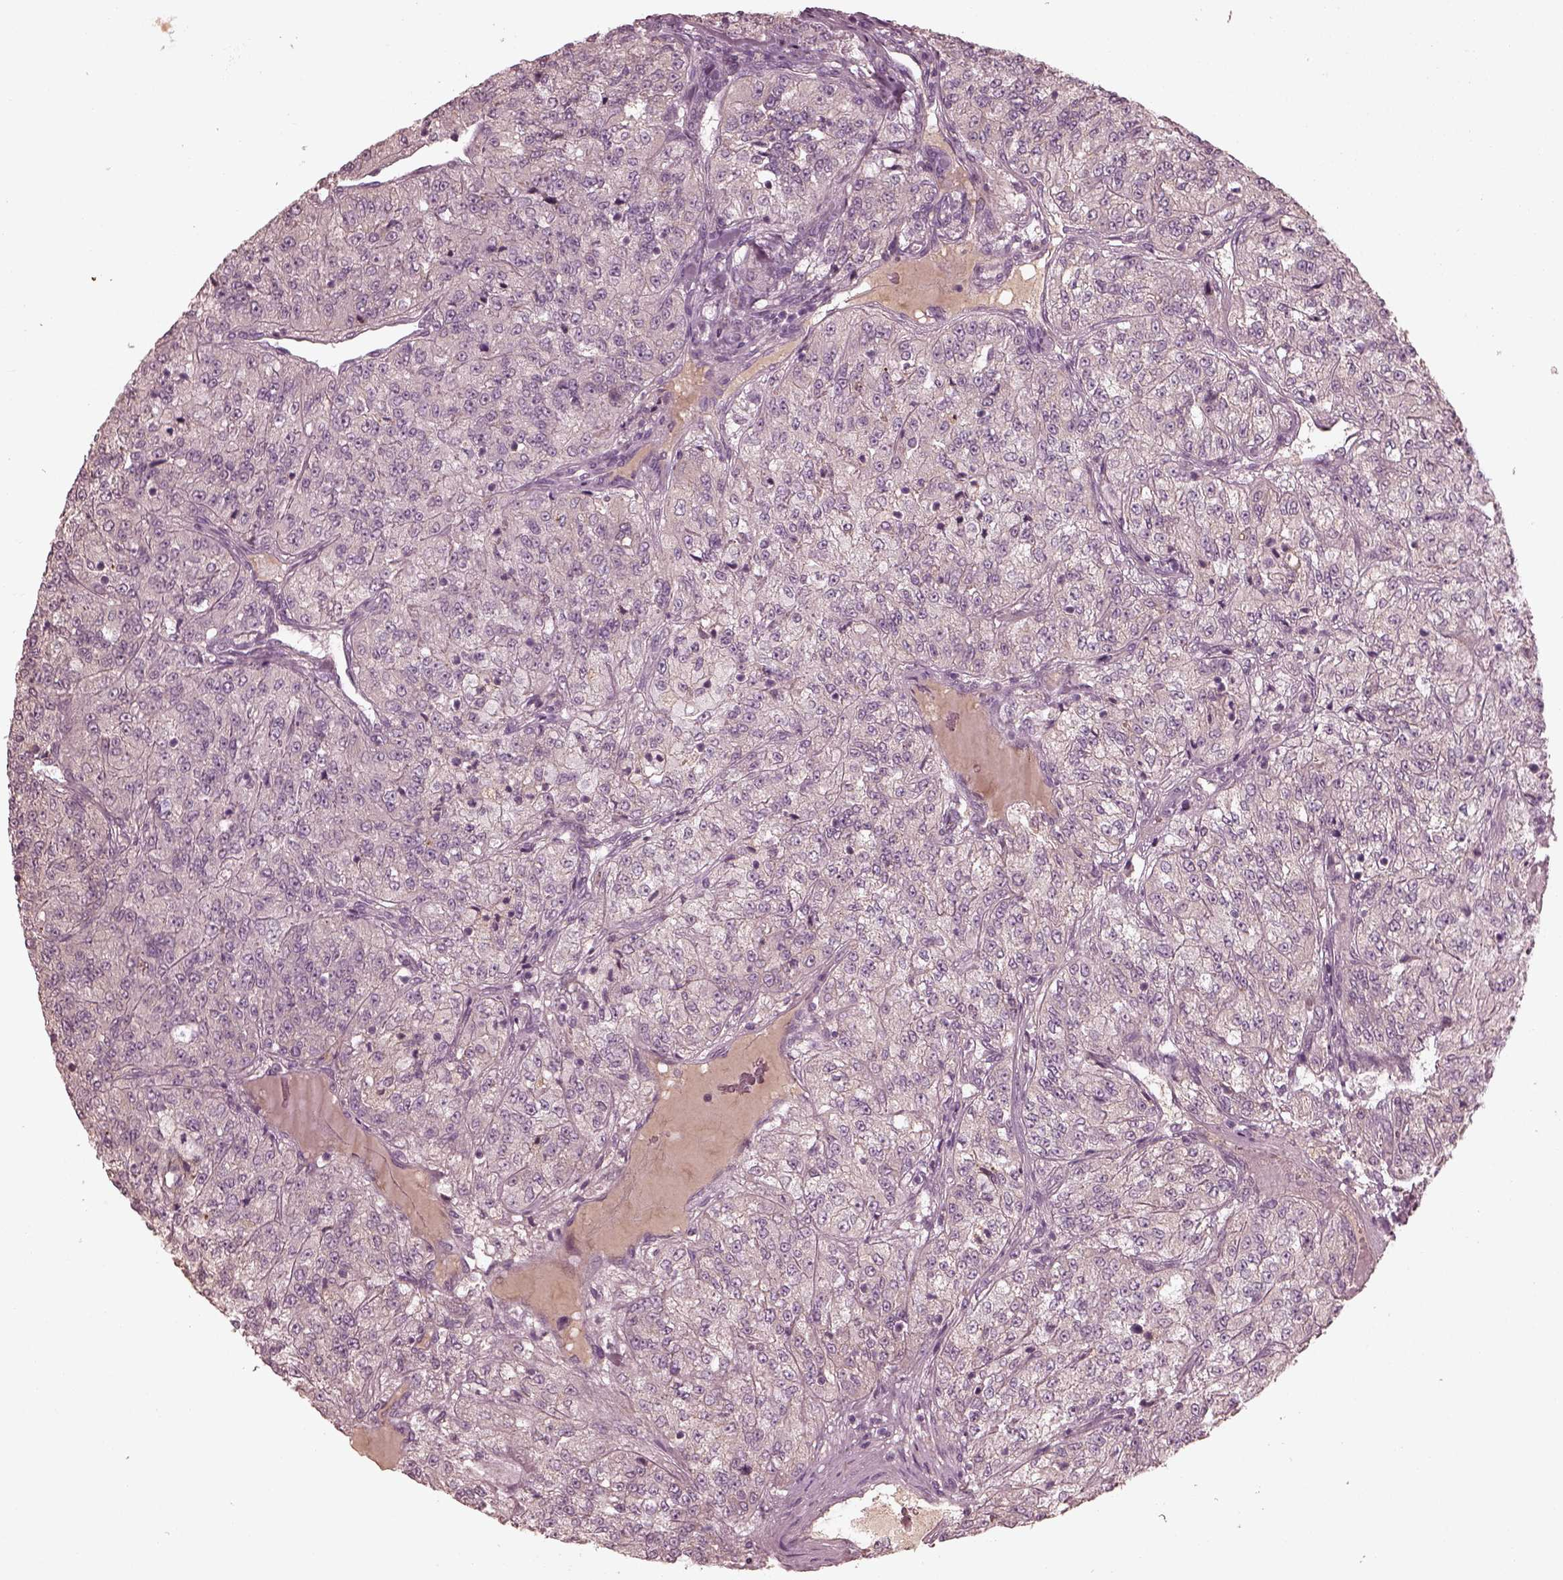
{"staining": {"intensity": "negative", "quantity": "none", "location": "none"}, "tissue": "renal cancer", "cell_type": "Tumor cells", "image_type": "cancer", "snomed": [{"axis": "morphology", "description": "Adenocarcinoma, NOS"}, {"axis": "topography", "description": "Kidney"}], "caption": "Histopathology image shows no significant protein positivity in tumor cells of renal adenocarcinoma.", "gene": "VWA5B1", "patient": {"sex": "female", "age": 63}}